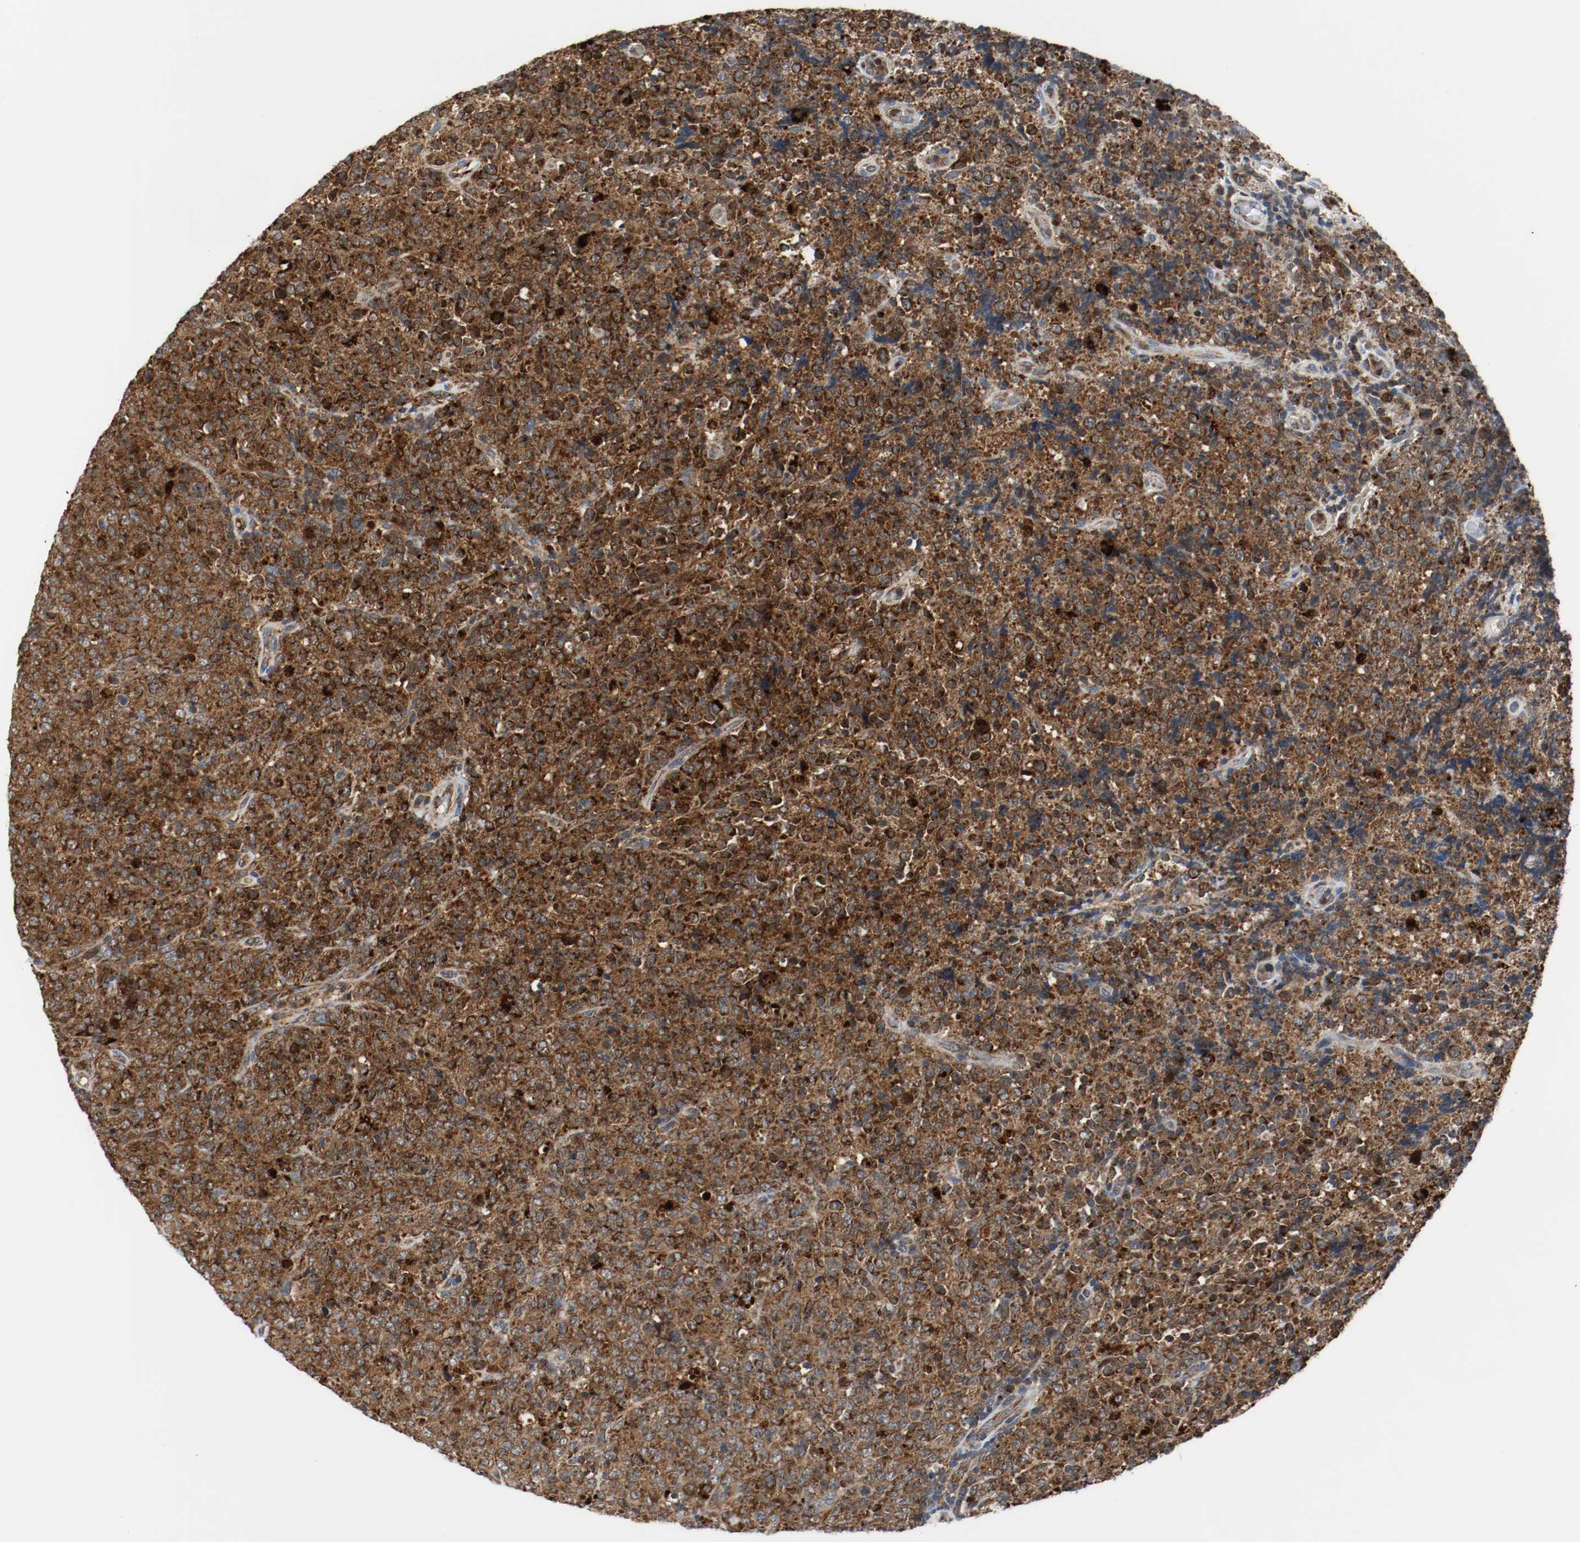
{"staining": {"intensity": "strong", "quantity": ">75%", "location": "cytoplasmic/membranous"}, "tissue": "lymphoma", "cell_type": "Tumor cells", "image_type": "cancer", "snomed": [{"axis": "morphology", "description": "Malignant lymphoma, non-Hodgkin's type, High grade"}, {"axis": "topography", "description": "Tonsil"}], "caption": "Immunohistochemistry (IHC) micrograph of neoplastic tissue: human high-grade malignant lymphoma, non-Hodgkin's type stained using immunohistochemistry (IHC) displays high levels of strong protein expression localized specifically in the cytoplasmic/membranous of tumor cells, appearing as a cytoplasmic/membranous brown color.", "gene": "TXNRD1", "patient": {"sex": "female", "age": 36}}